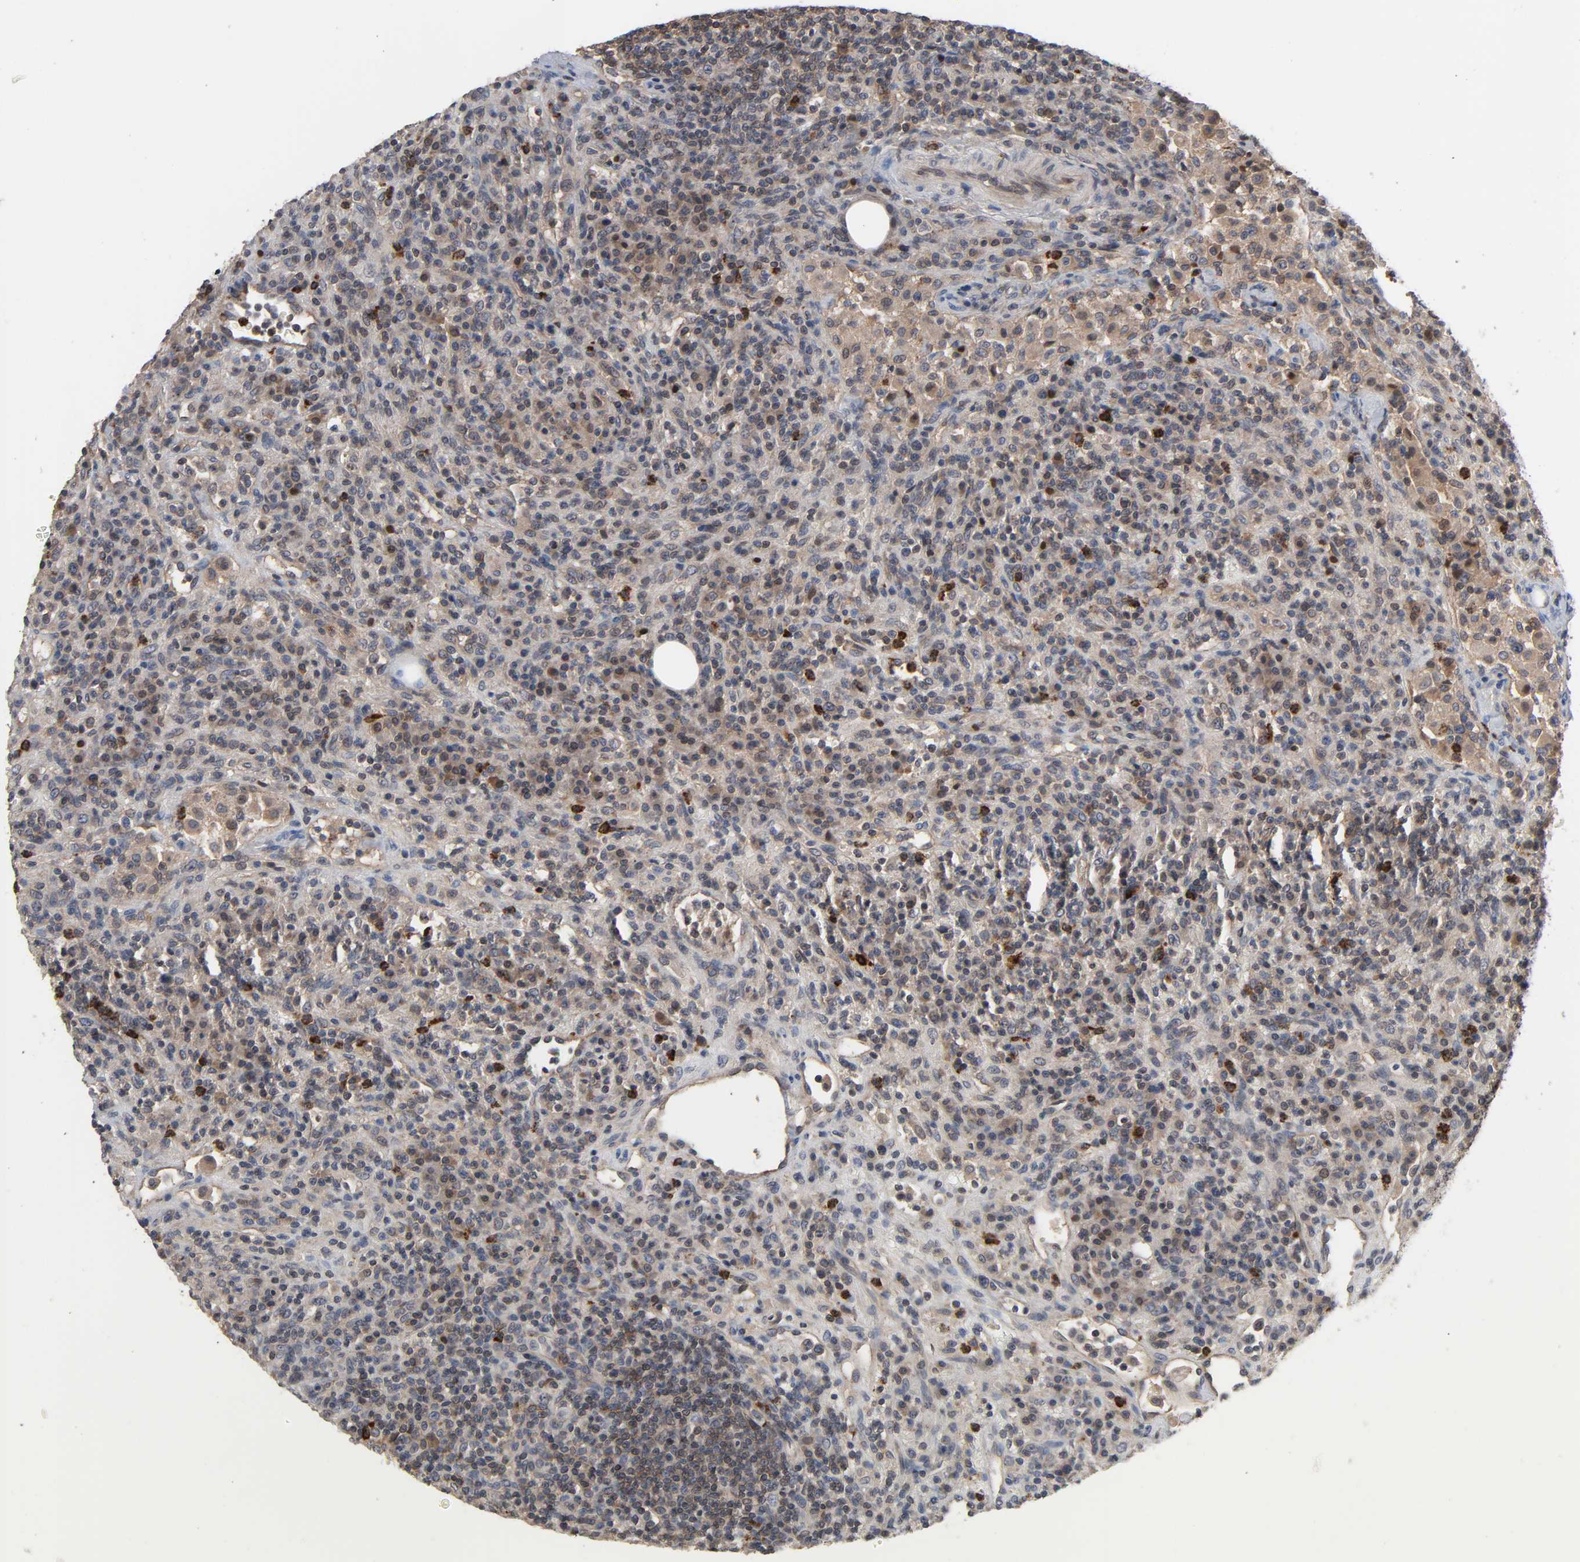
{"staining": {"intensity": "moderate", "quantity": "25%-75%", "location": "cytoplasmic/membranous,nuclear"}, "tissue": "lymphoma", "cell_type": "Tumor cells", "image_type": "cancer", "snomed": [{"axis": "morphology", "description": "Hodgkin's disease, NOS"}, {"axis": "topography", "description": "Lymph node"}], "caption": "Protein analysis of lymphoma tissue exhibits moderate cytoplasmic/membranous and nuclear staining in approximately 25%-75% of tumor cells.", "gene": "CCDC175", "patient": {"sex": "male", "age": 65}}